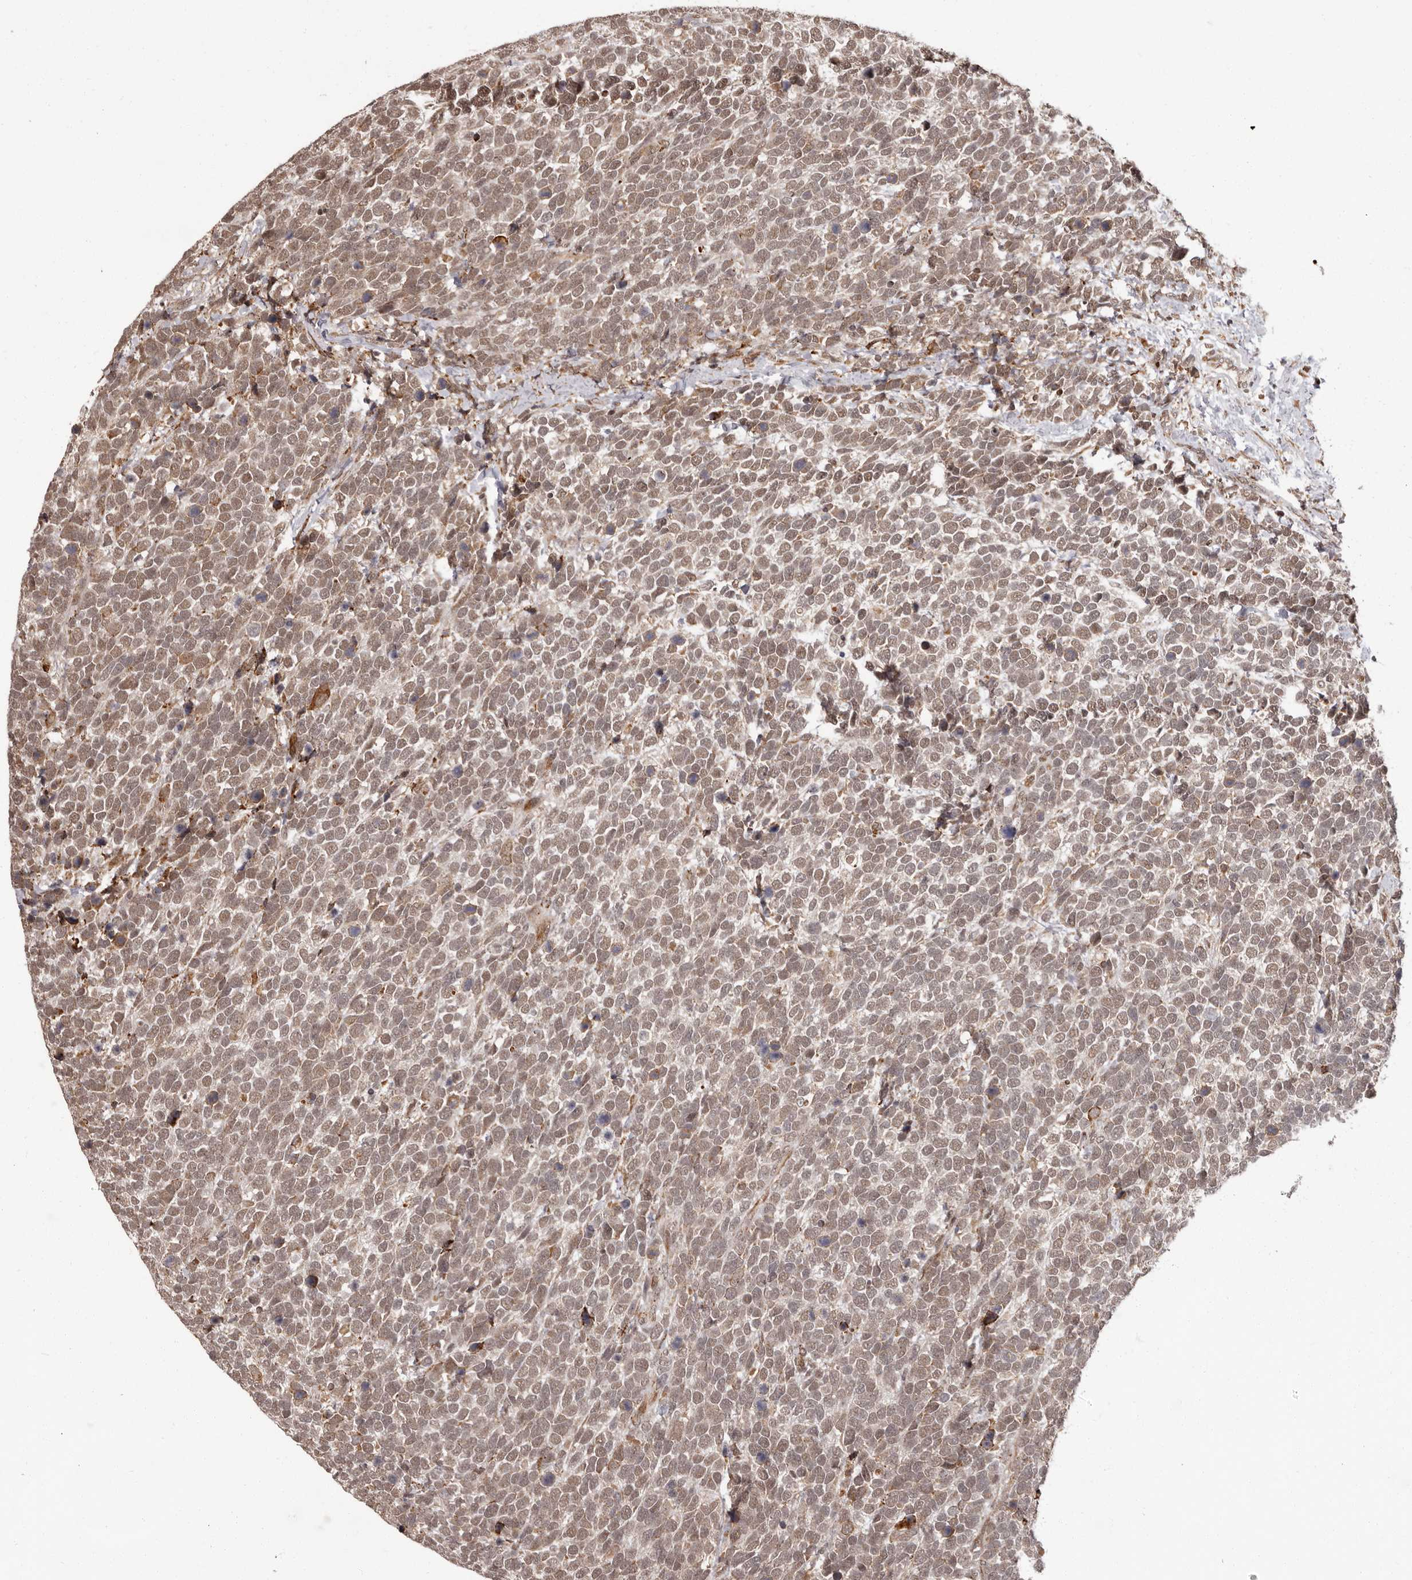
{"staining": {"intensity": "moderate", "quantity": "25%-75%", "location": "nuclear"}, "tissue": "urothelial cancer", "cell_type": "Tumor cells", "image_type": "cancer", "snomed": [{"axis": "morphology", "description": "Urothelial carcinoma, High grade"}, {"axis": "topography", "description": "Urinary bladder"}], "caption": "DAB immunohistochemical staining of human urothelial cancer displays moderate nuclear protein expression in about 25%-75% of tumor cells. (Stains: DAB (3,3'-diaminobenzidine) in brown, nuclei in blue, Microscopy: brightfield microscopy at high magnification).", "gene": "IL32", "patient": {"sex": "female", "age": 82}}